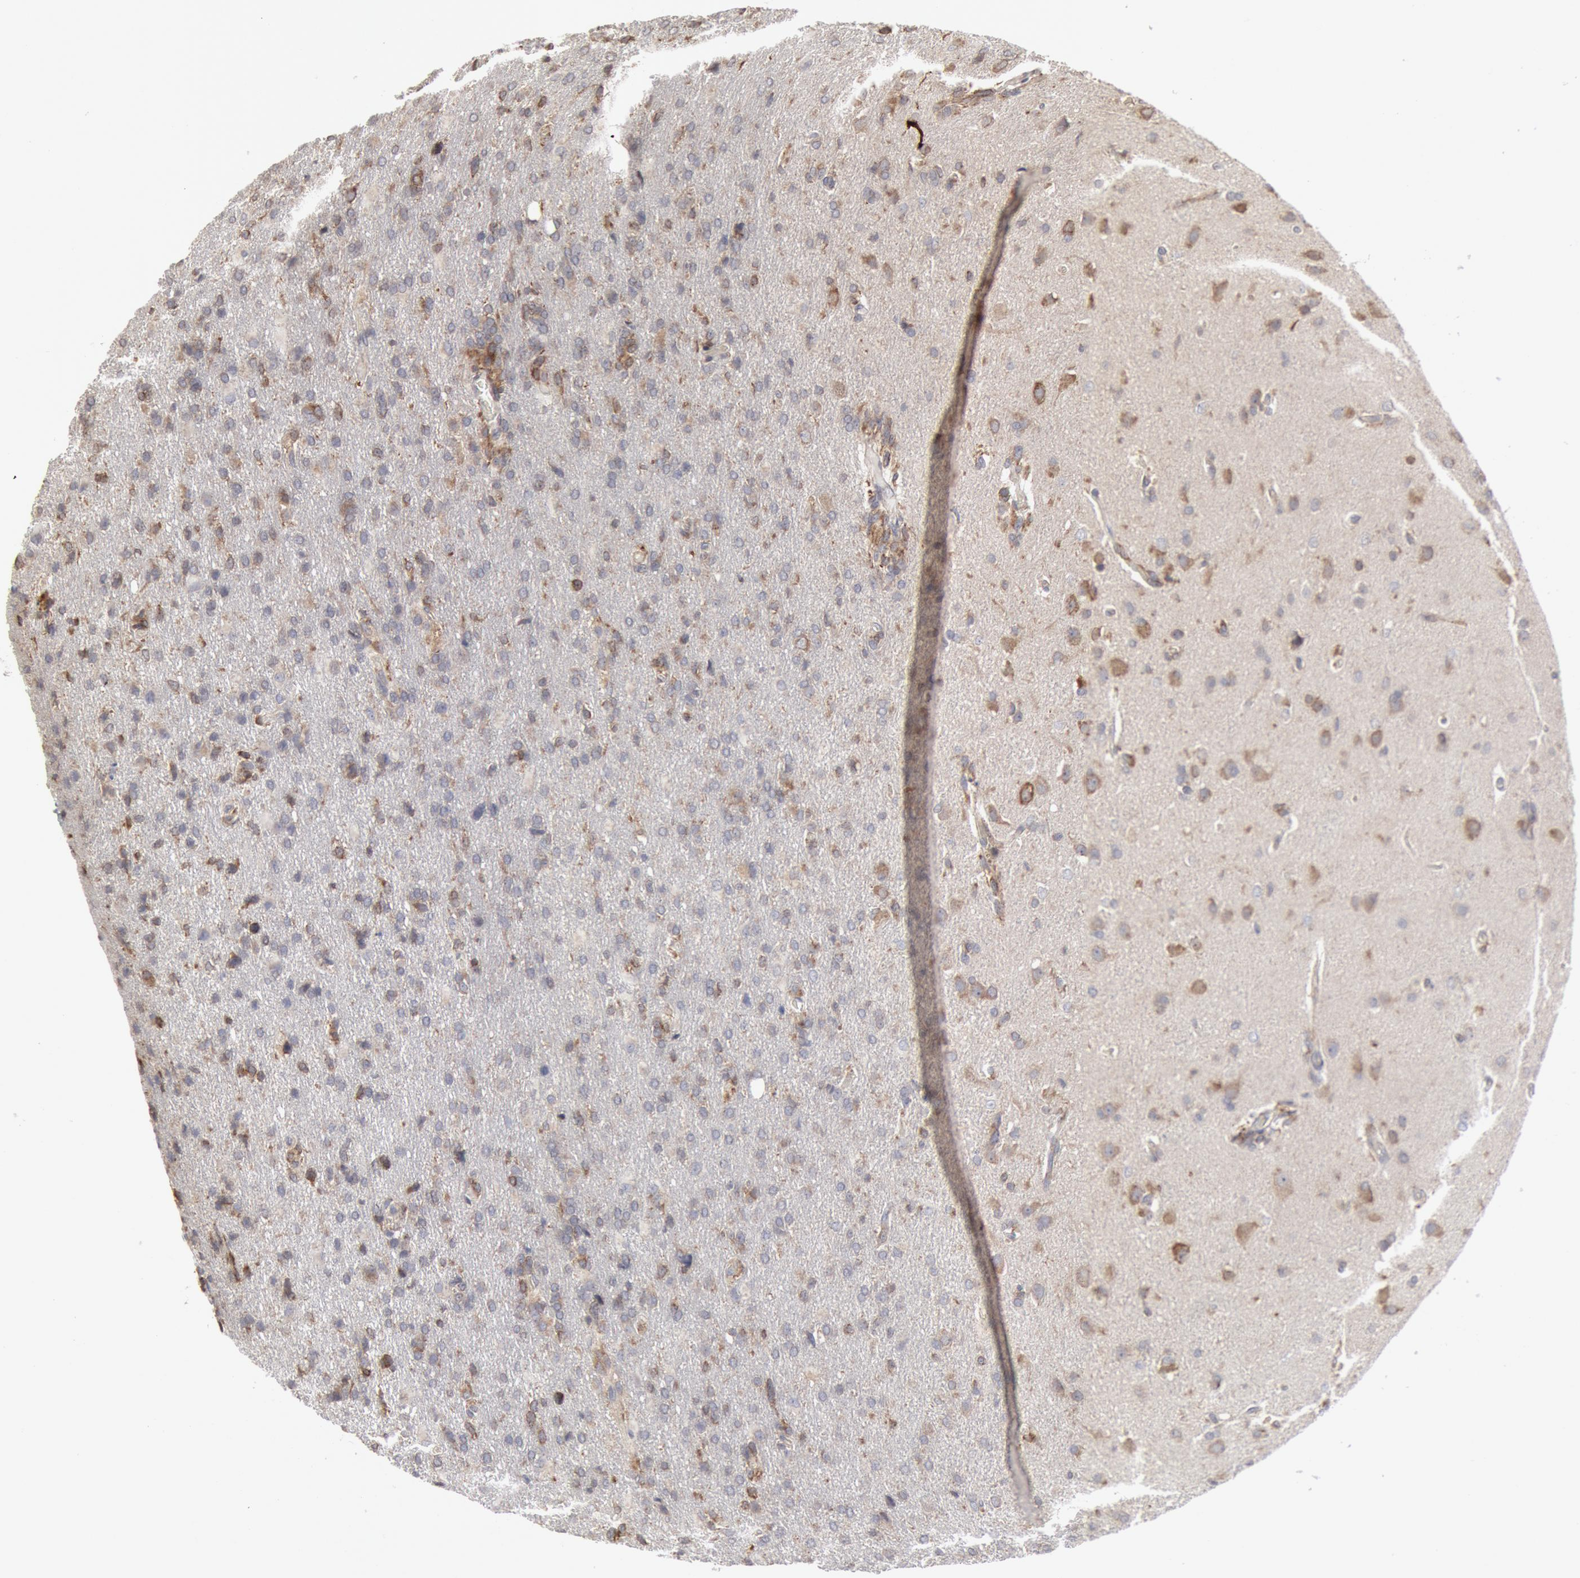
{"staining": {"intensity": "negative", "quantity": "none", "location": "none"}, "tissue": "glioma", "cell_type": "Tumor cells", "image_type": "cancer", "snomed": [{"axis": "morphology", "description": "Glioma, malignant, High grade"}, {"axis": "topography", "description": "Brain"}], "caption": "Immunohistochemical staining of high-grade glioma (malignant) displays no significant staining in tumor cells. (DAB (3,3'-diaminobenzidine) immunohistochemistry (IHC) with hematoxylin counter stain).", "gene": "OSBPL8", "patient": {"sex": "male", "age": 68}}